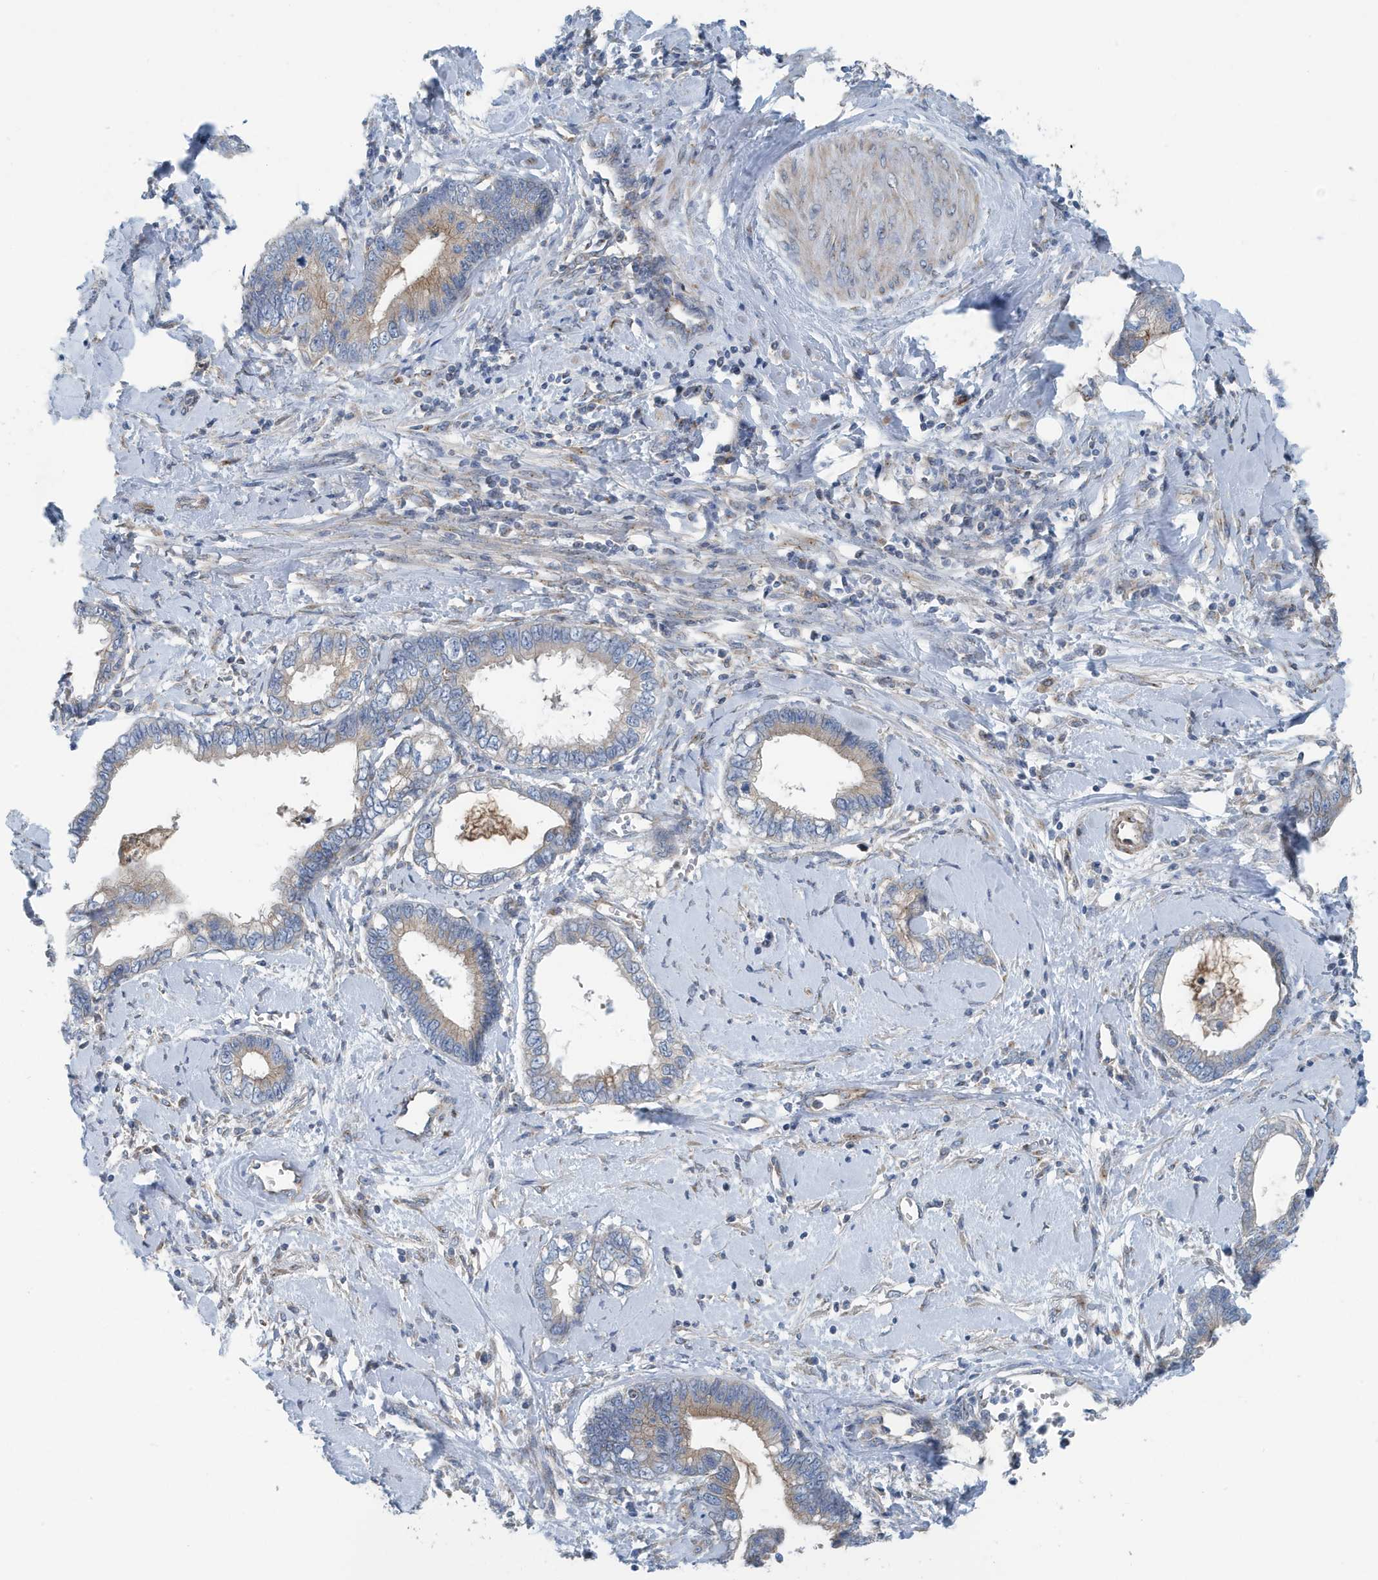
{"staining": {"intensity": "weak", "quantity": "25%-75%", "location": "cytoplasmic/membranous"}, "tissue": "cervical cancer", "cell_type": "Tumor cells", "image_type": "cancer", "snomed": [{"axis": "morphology", "description": "Adenocarcinoma, NOS"}, {"axis": "topography", "description": "Cervix"}], "caption": "Immunohistochemical staining of human adenocarcinoma (cervical) demonstrates low levels of weak cytoplasmic/membranous protein expression in approximately 25%-75% of tumor cells.", "gene": "PPM1M", "patient": {"sex": "female", "age": 44}}